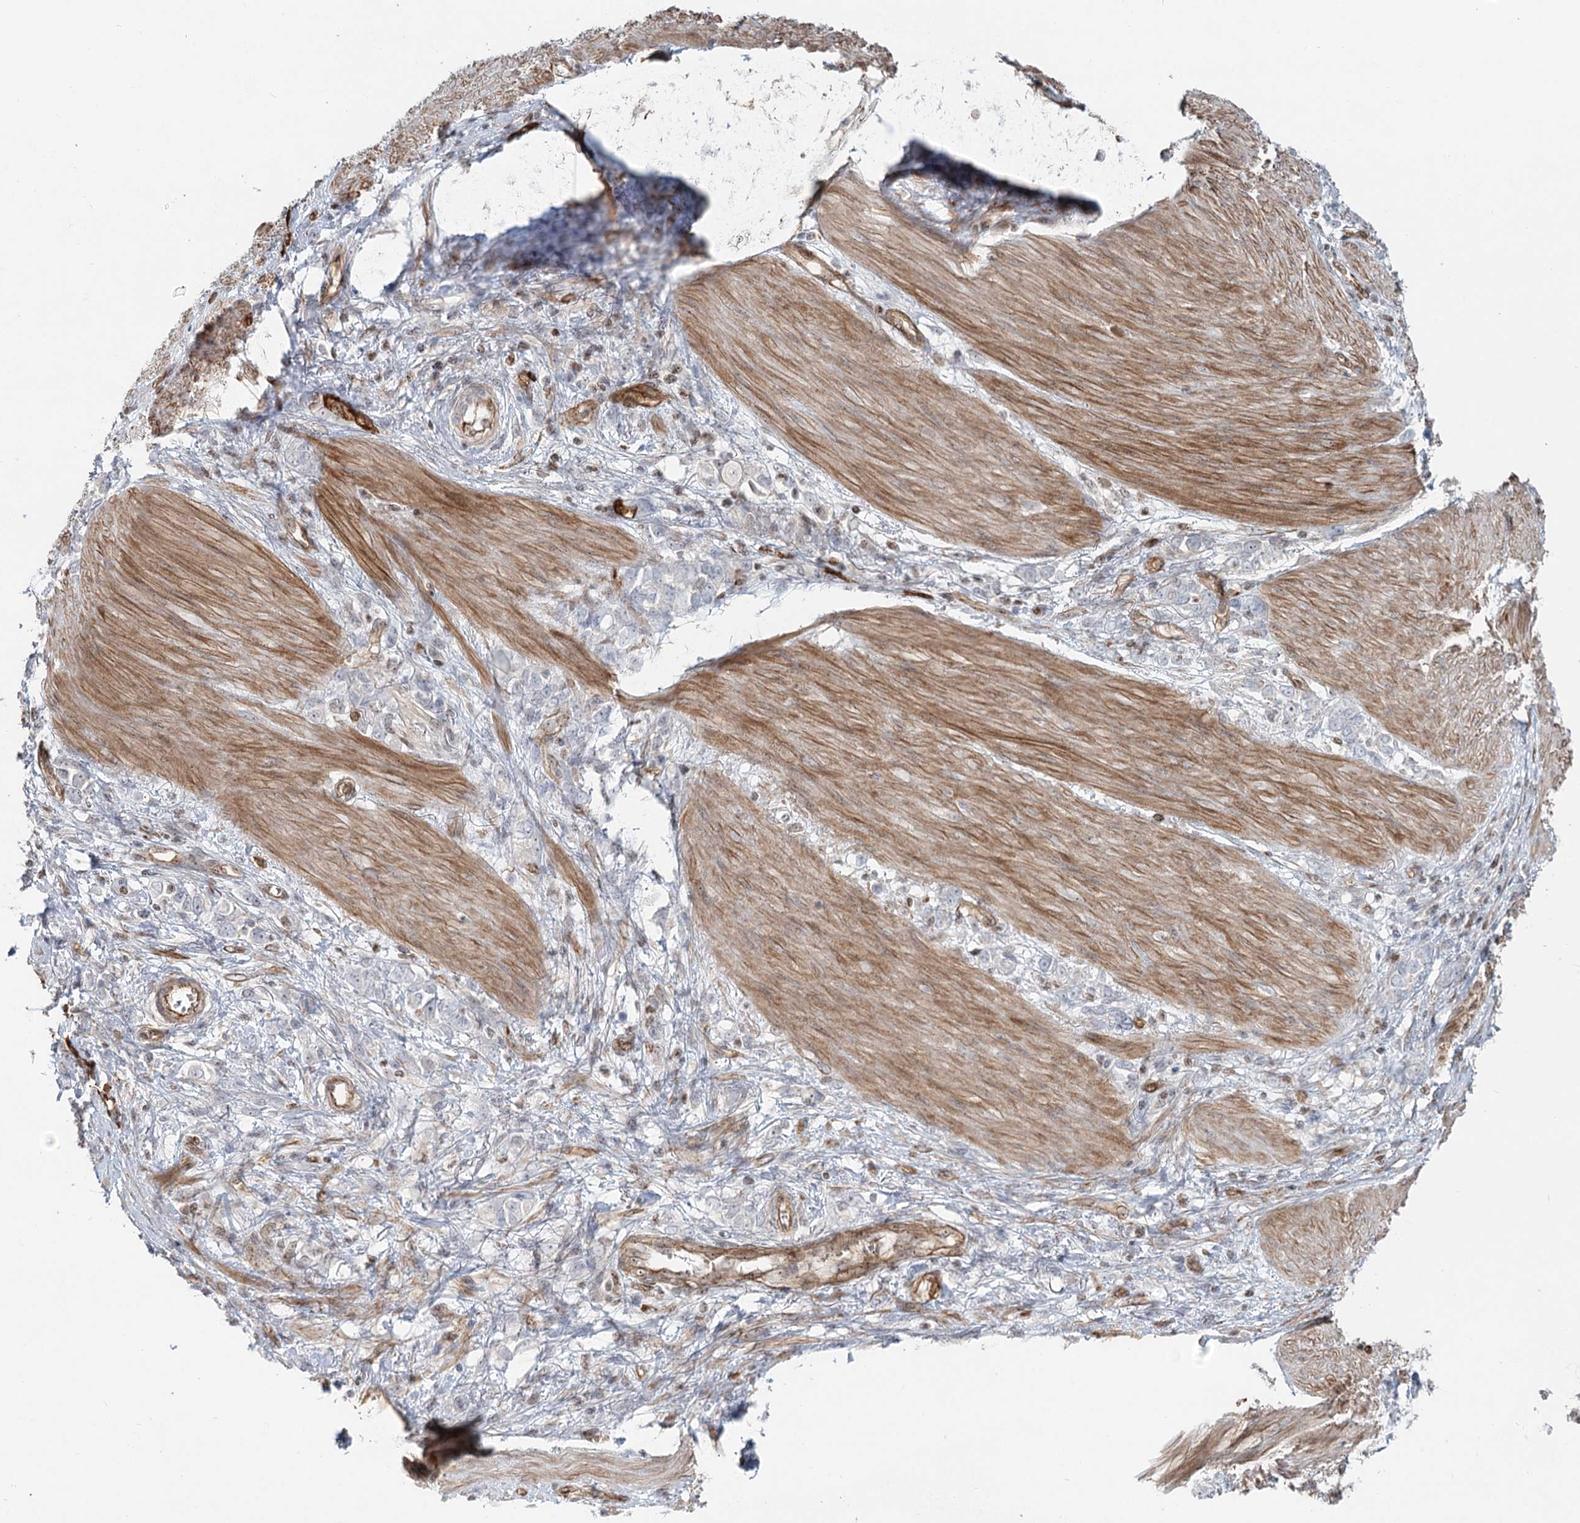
{"staining": {"intensity": "negative", "quantity": "none", "location": "none"}, "tissue": "stomach cancer", "cell_type": "Tumor cells", "image_type": "cancer", "snomed": [{"axis": "morphology", "description": "Adenocarcinoma, NOS"}, {"axis": "topography", "description": "Stomach"}], "caption": "This is an immunohistochemistry histopathology image of human stomach adenocarcinoma. There is no positivity in tumor cells.", "gene": "ZFYVE28", "patient": {"sex": "female", "age": 76}}